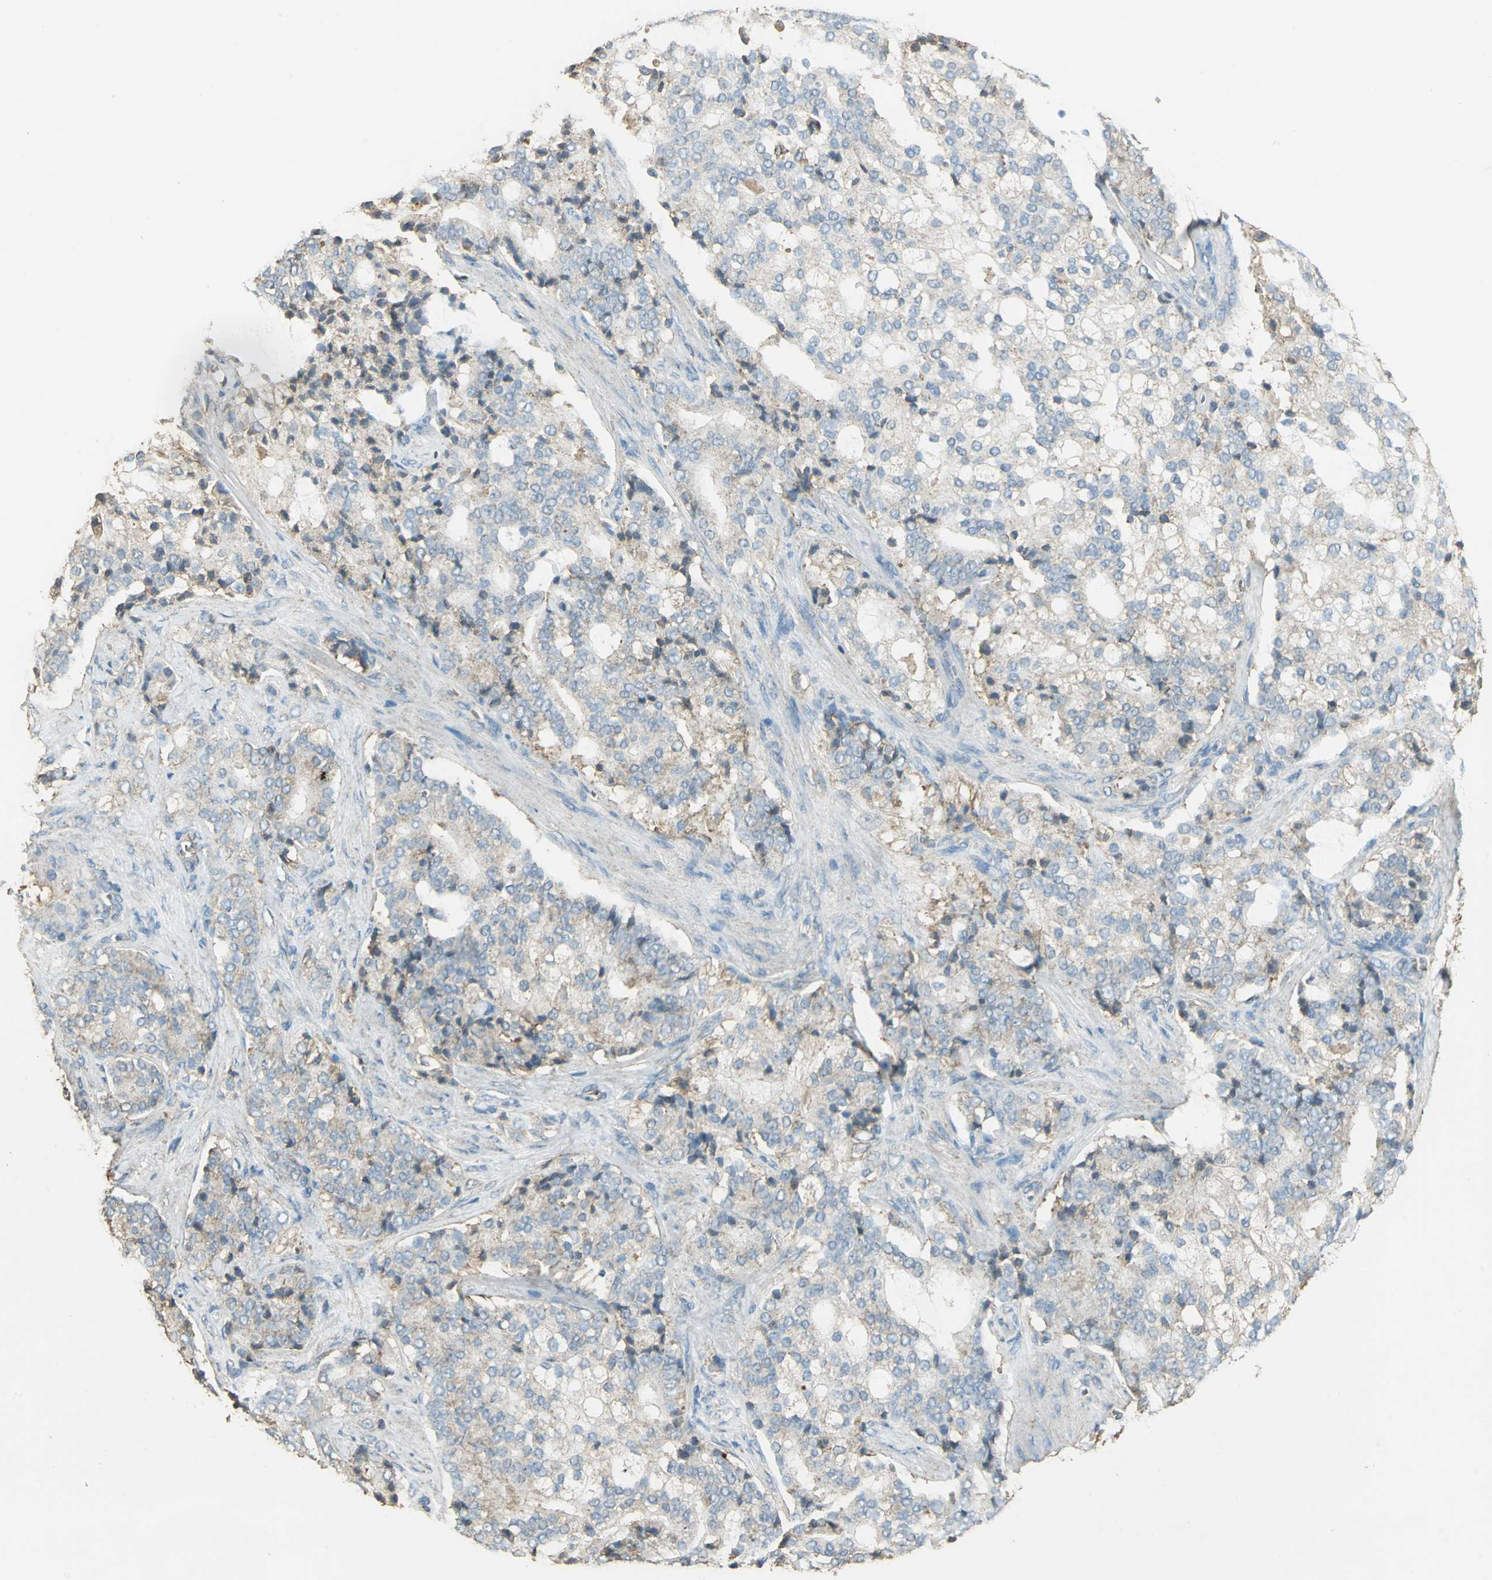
{"staining": {"intensity": "weak", "quantity": "25%-75%", "location": "cytoplasmic/membranous"}, "tissue": "prostate cancer", "cell_type": "Tumor cells", "image_type": "cancer", "snomed": [{"axis": "morphology", "description": "Adenocarcinoma, Low grade"}, {"axis": "topography", "description": "Prostate"}], "caption": "Immunohistochemical staining of prostate low-grade adenocarcinoma shows low levels of weak cytoplasmic/membranous staining in about 25%-75% of tumor cells.", "gene": "TRAPPC2", "patient": {"sex": "male", "age": 58}}